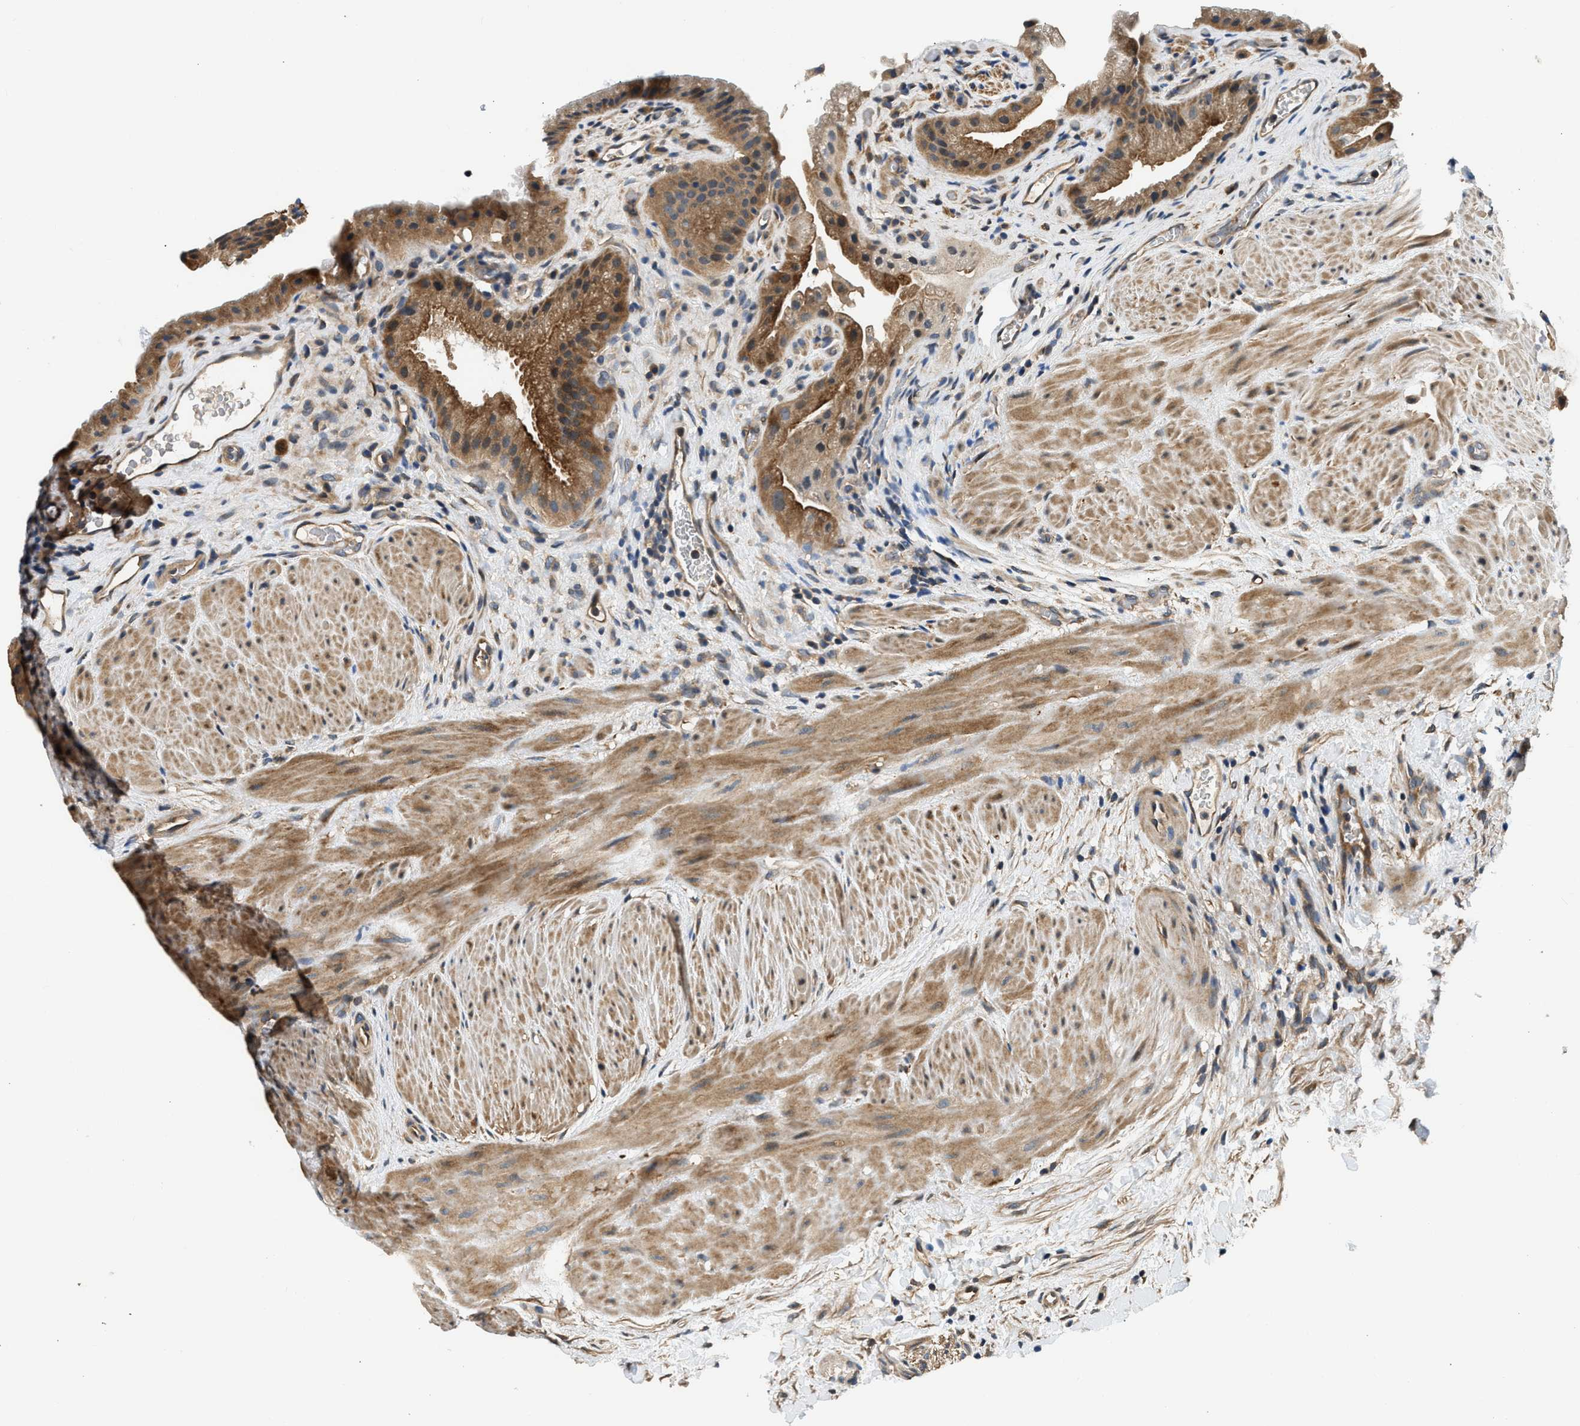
{"staining": {"intensity": "moderate", "quantity": ">75%", "location": "cytoplasmic/membranous"}, "tissue": "gallbladder", "cell_type": "Glandular cells", "image_type": "normal", "snomed": [{"axis": "morphology", "description": "Normal tissue, NOS"}, {"axis": "topography", "description": "Gallbladder"}], "caption": "Moderate cytoplasmic/membranous expression for a protein is appreciated in approximately >75% of glandular cells of benign gallbladder using IHC.", "gene": "IL3RA", "patient": {"sex": "male", "age": 49}}